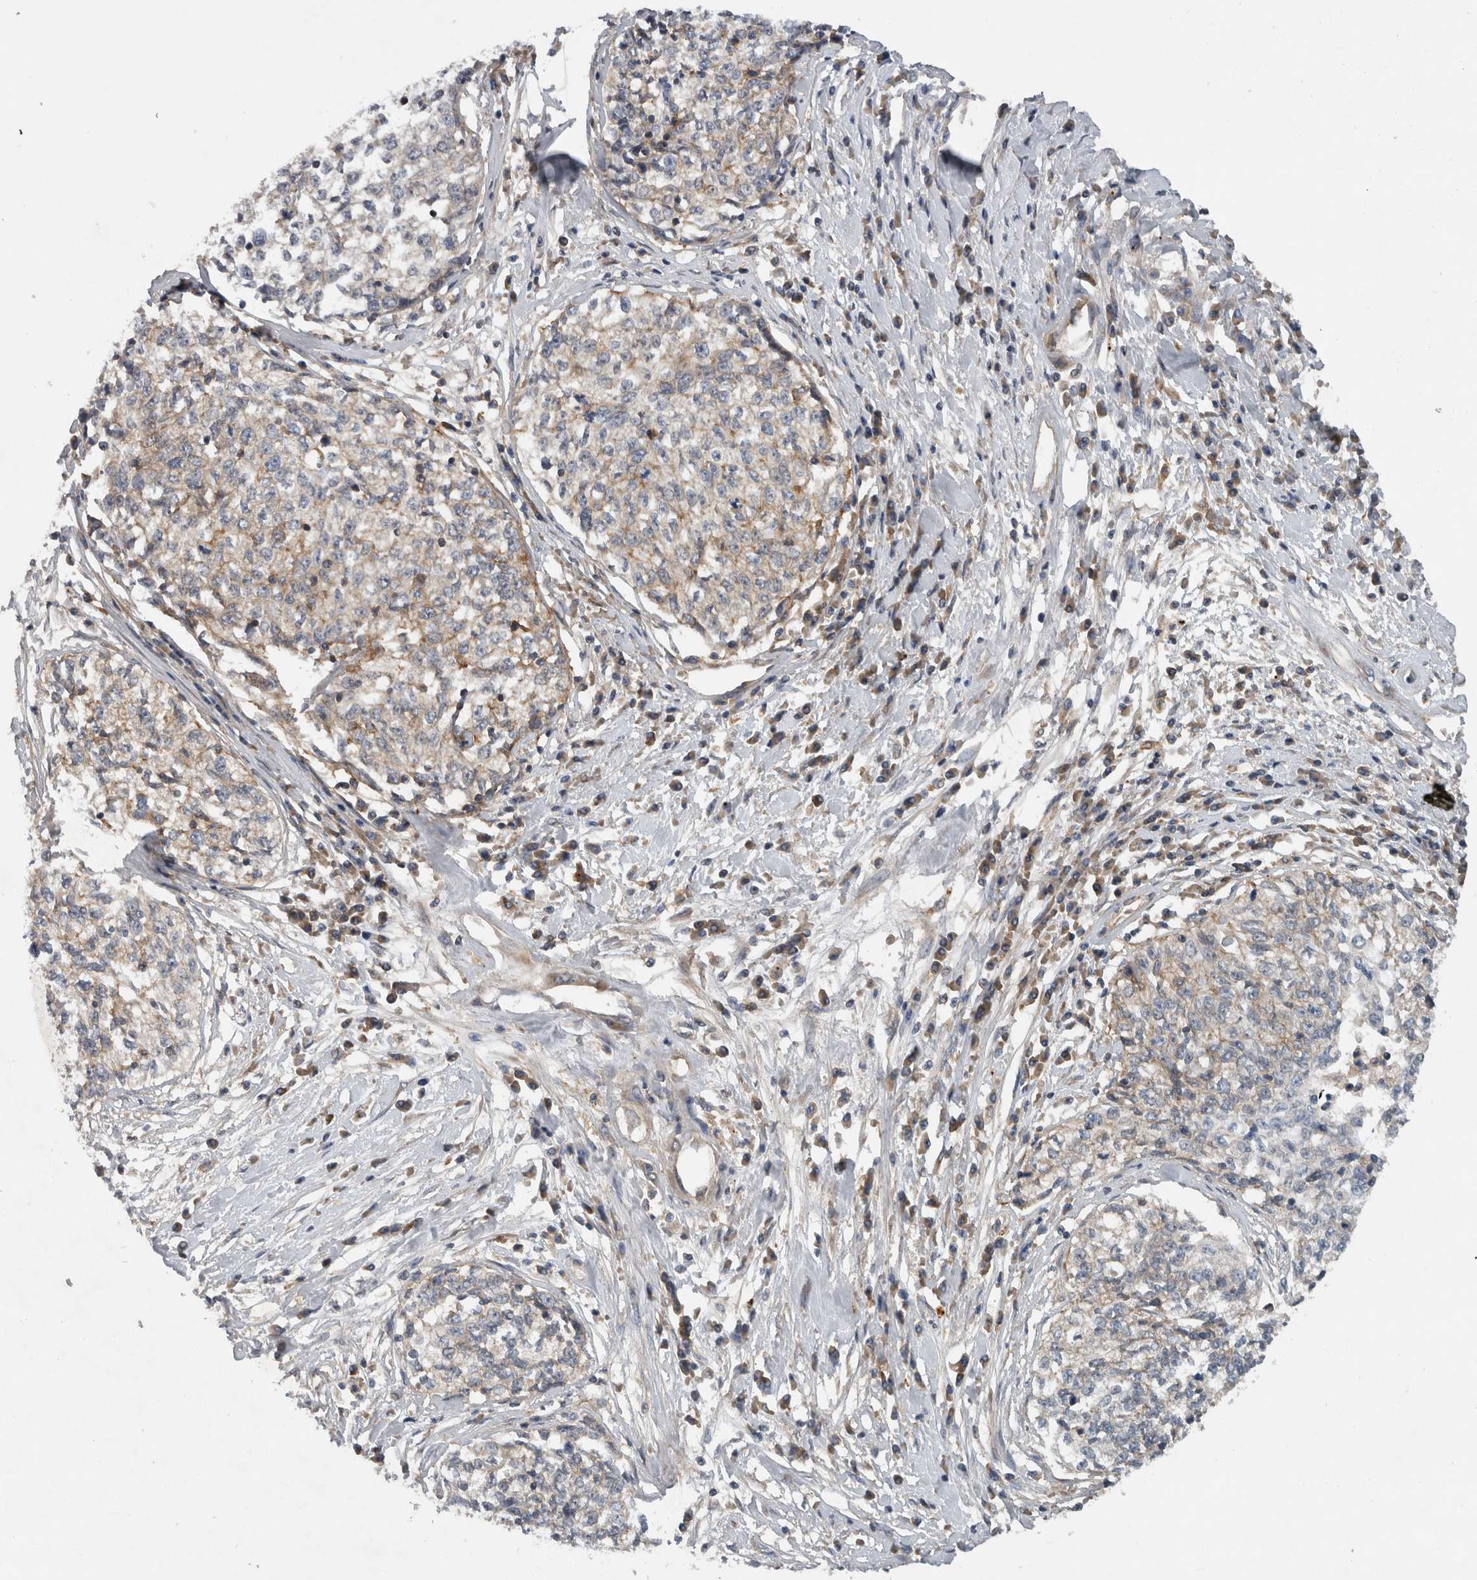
{"staining": {"intensity": "weak", "quantity": "25%-75%", "location": "cytoplasmic/membranous"}, "tissue": "cervical cancer", "cell_type": "Tumor cells", "image_type": "cancer", "snomed": [{"axis": "morphology", "description": "Squamous cell carcinoma, NOS"}, {"axis": "topography", "description": "Cervix"}], "caption": "A high-resolution image shows immunohistochemistry (IHC) staining of cervical cancer, which reveals weak cytoplasmic/membranous positivity in approximately 25%-75% of tumor cells. (DAB (3,3'-diaminobenzidine) IHC with brightfield microscopy, high magnification).", "gene": "SCARA5", "patient": {"sex": "female", "age": 57}}